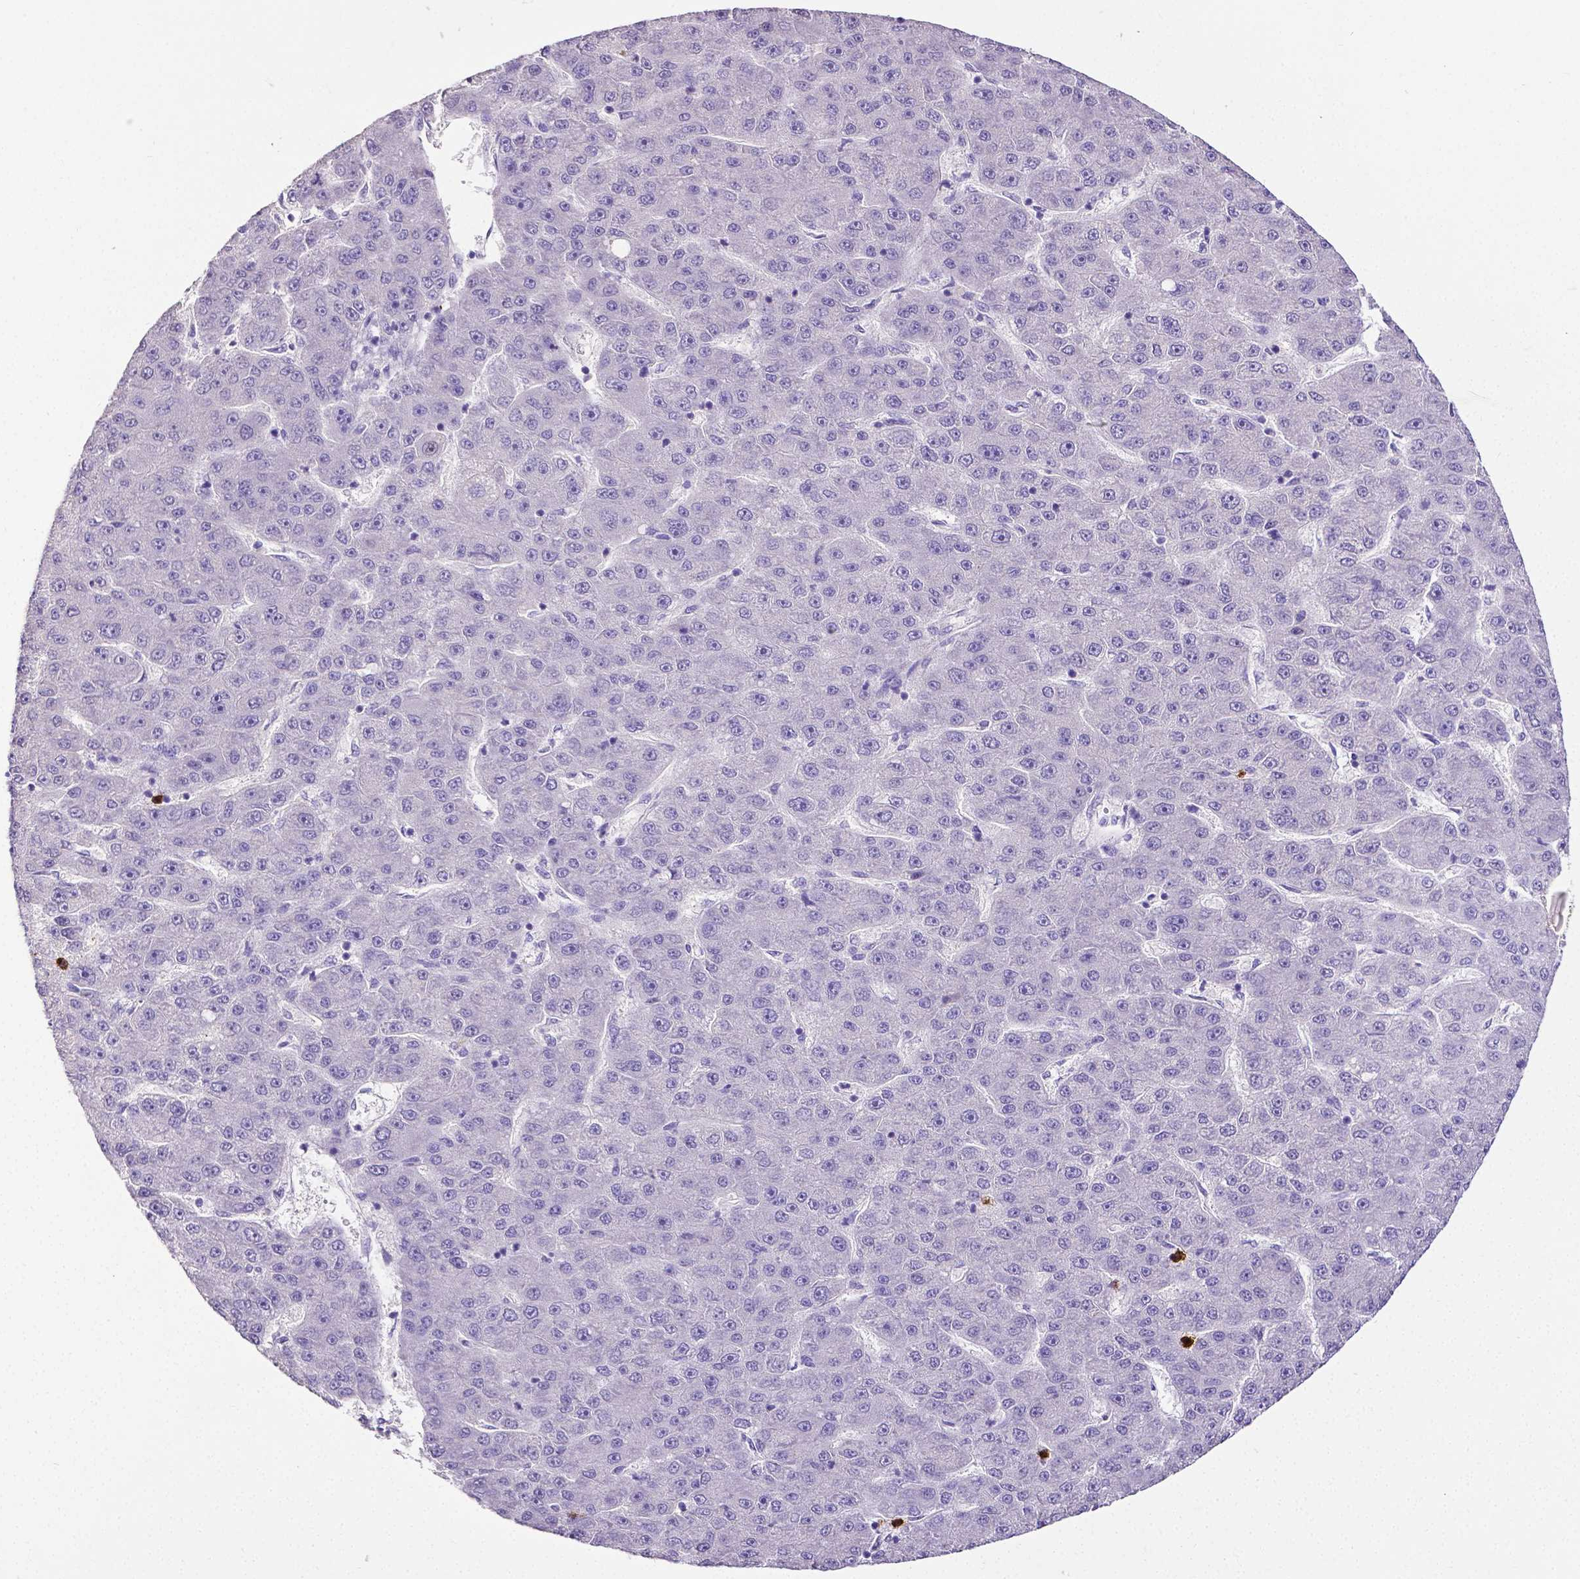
{"staining": {"intensity": "negative", "quantity": "none", "location": "none"}, "tissue": "liver cancer", "cell_type": "Tumor cells", "image_type": "cancer", "snomed": [{"axis": "morphology", "description": "Carcinoma, Hepatocellular, NOS"}, {"axis": "topography", "description": "Liver"}], "caption": "This is an IHC photomicrograph of human liver cancer. There is no staining in tumor cells.", "gene": "MMP9", "patient": {"sex": "male", "age": 67}}